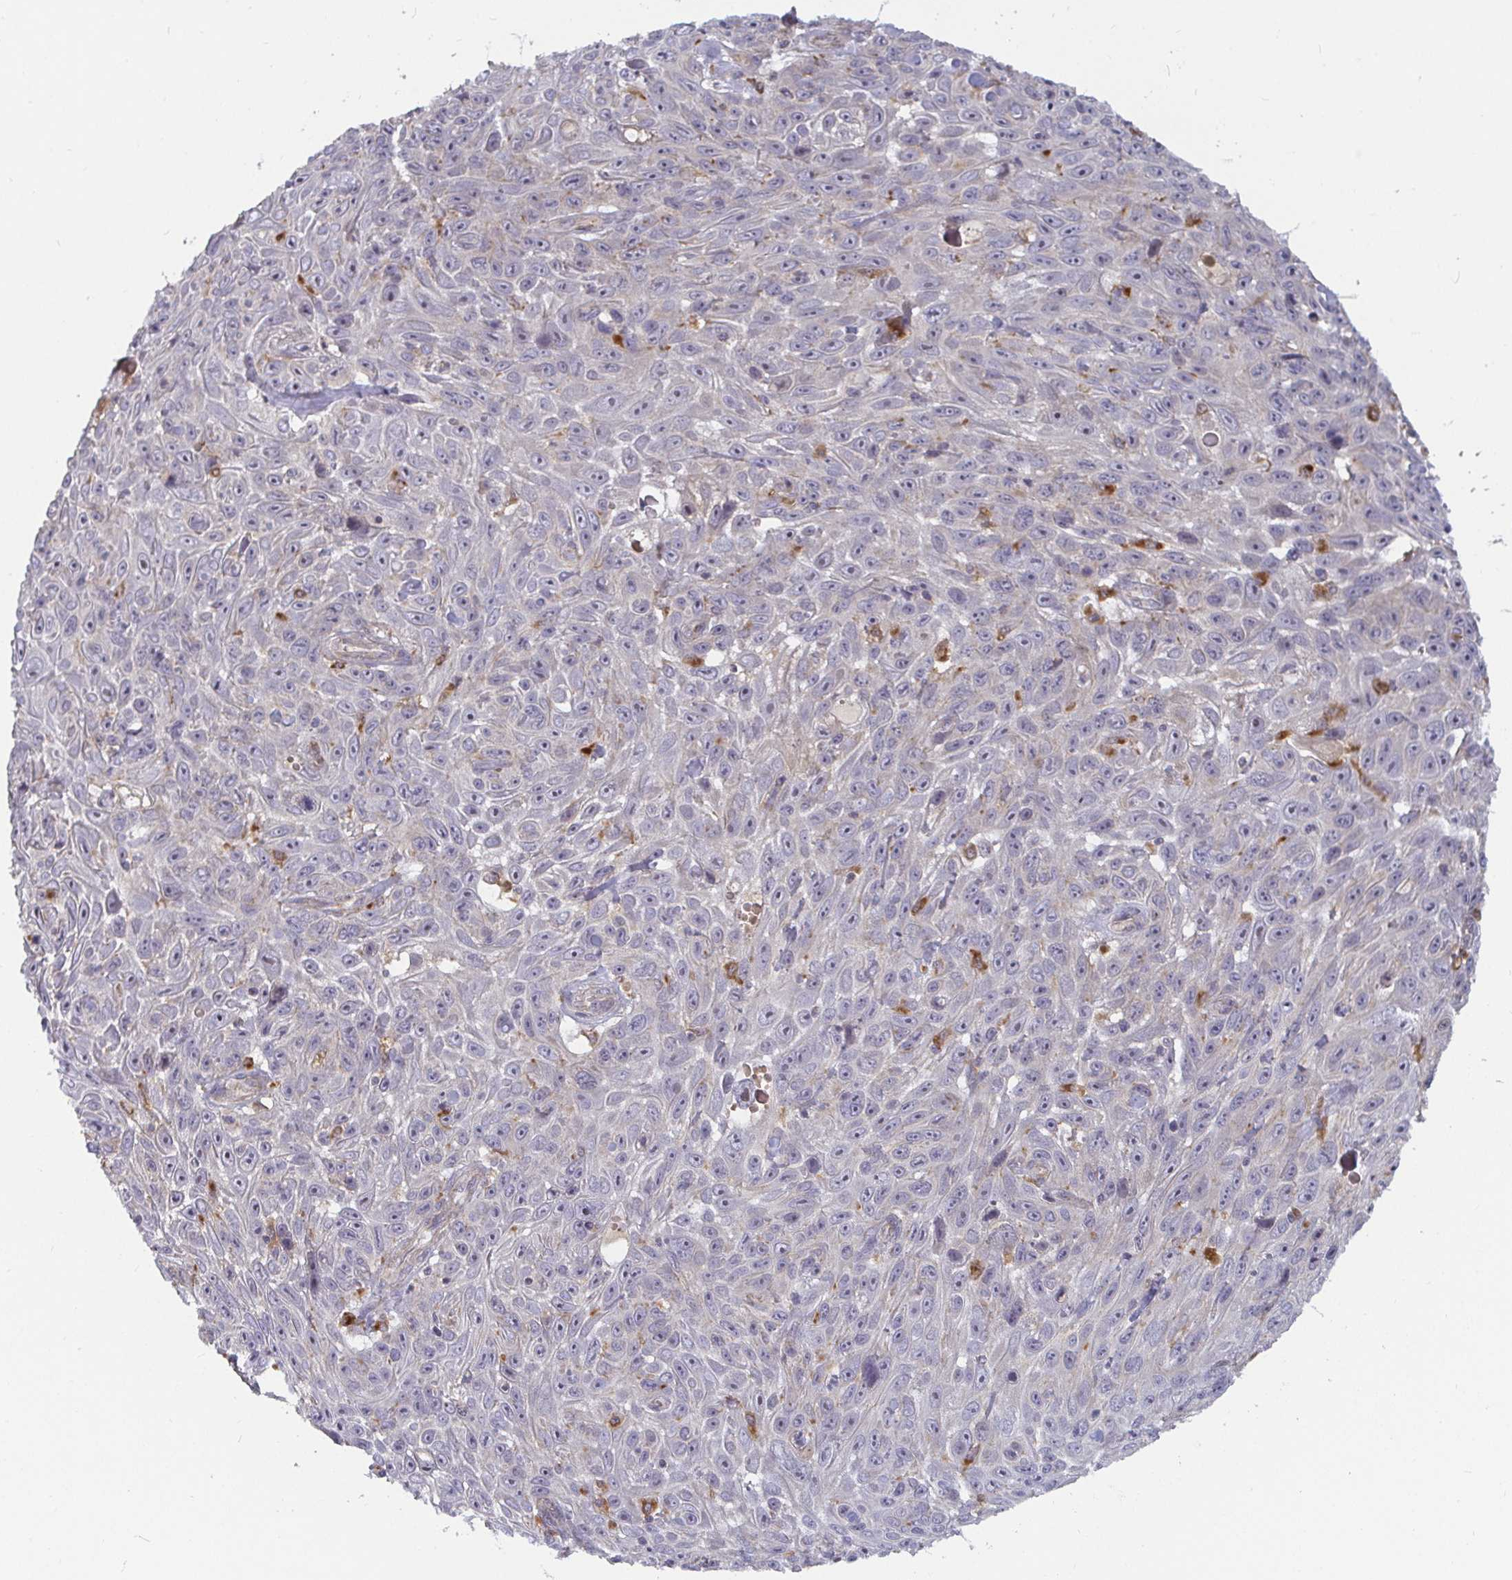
{"staining": {"intensity": "negative", "quantity": "none", "location": "none"}, "tissue": "skin cancer", "cell_type": "Tumor cells", "image_type": "cancer", "snomed": [{"axis": "morphology", "description": "Squamous cell carcinoma, NOS"}, {"axis": "topography", "description": "Skin"}], "caption": "This photomicrograph is of skin squamous cell carcinoma stained with immunohistochemistry (IHC) to label a protein in brown with the nuclei are counter-stained blue. There is no expression in tumor cells.", "gene": "CDH18", "patient": {"sex": "male", "age": 82}}